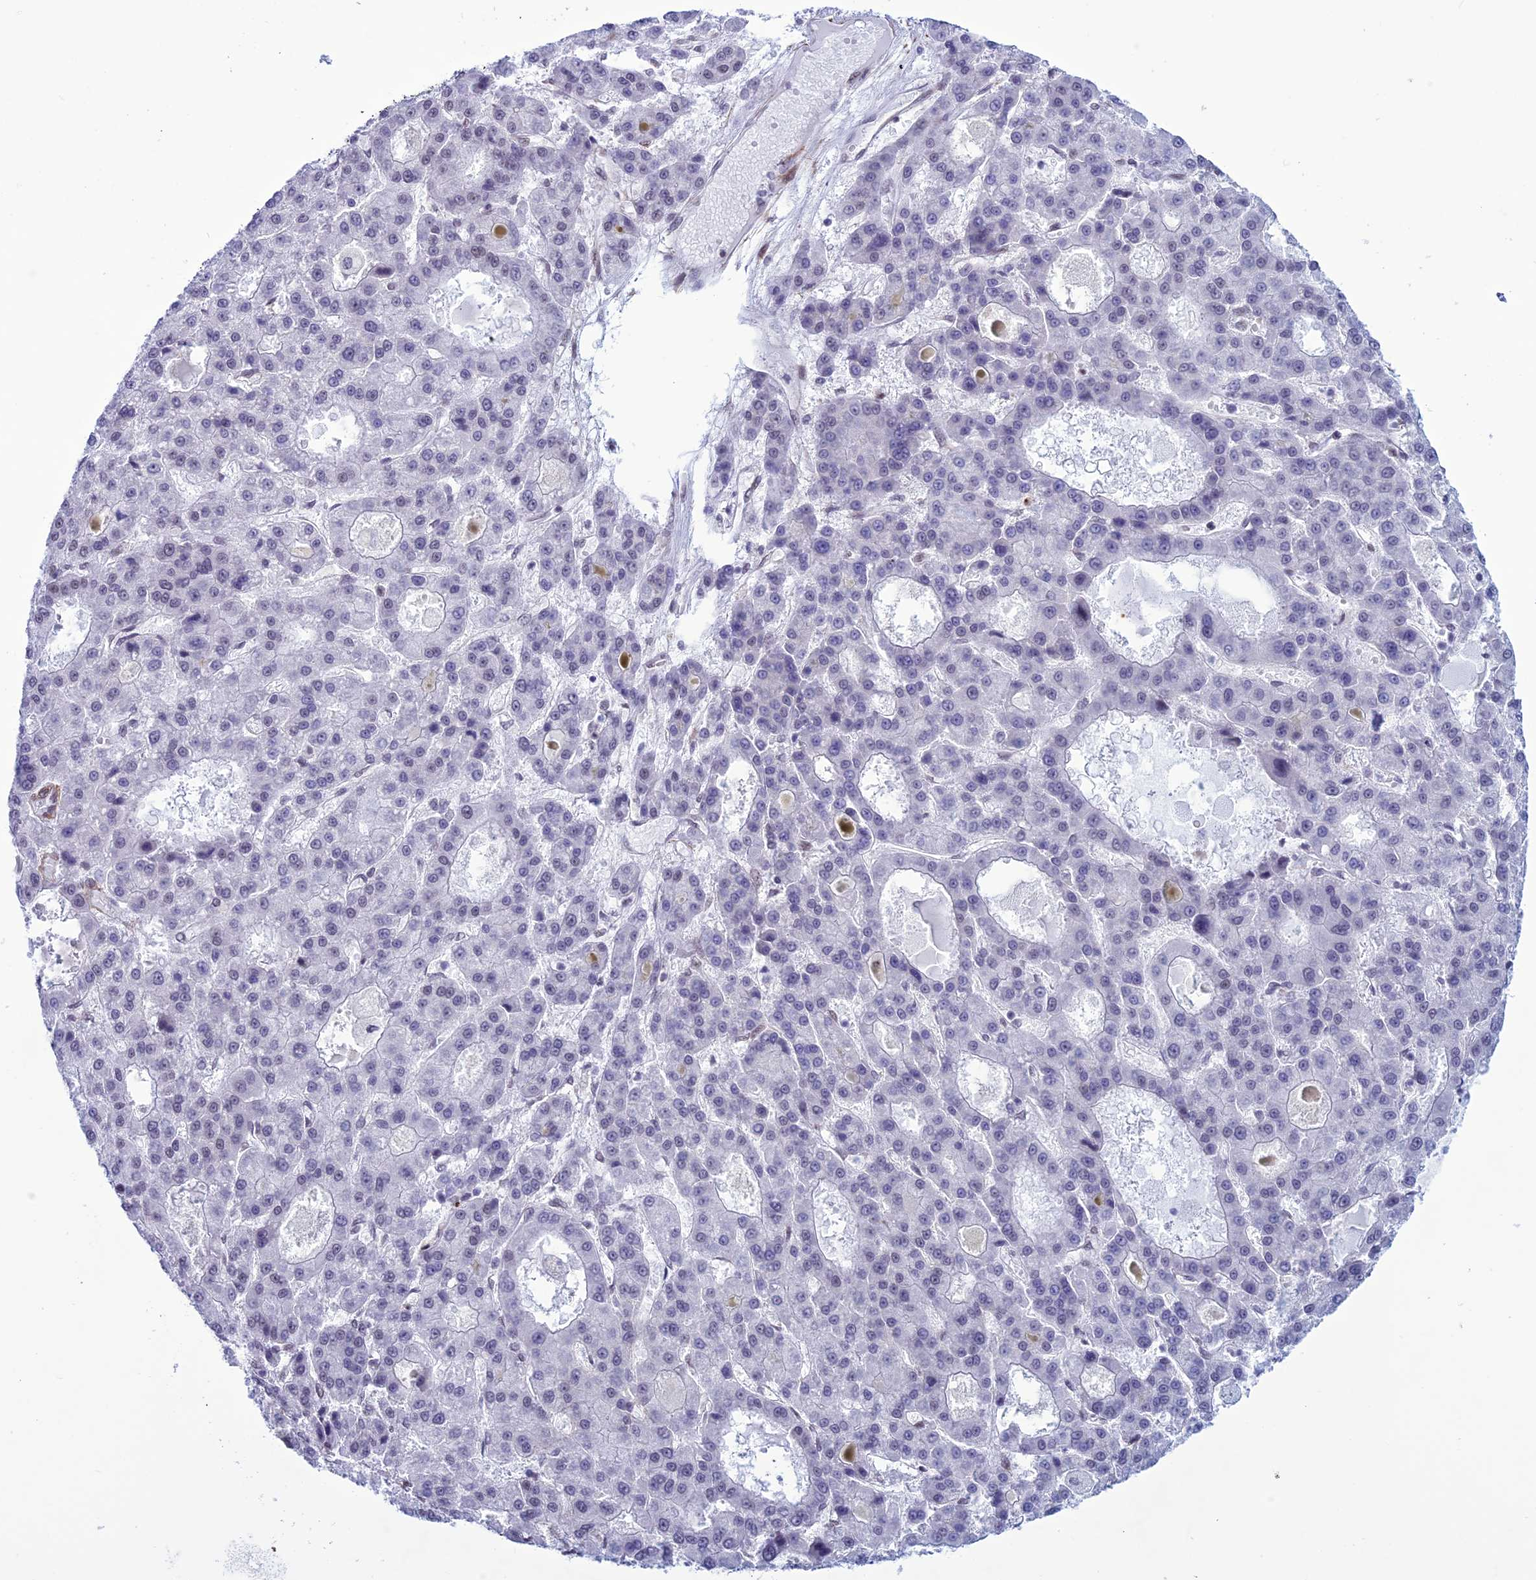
{"staining": {"intensity": "negative", "quantity": "none", "location": "none"}, "tissue": "liver cancer", "cell_type": "Tumor cells", "image_type": "cancer", "snomed": [{"axis": "morphology", "description": "Carcinoma, Hepatocellular, NOS"}, {"axis": "topography", "description": "Liver"}], "caption": "Tumor cells show no significant protein staining in liver cancer.", "gene": "U2AF1", "patient": {"sex": "male", "age": 70}}